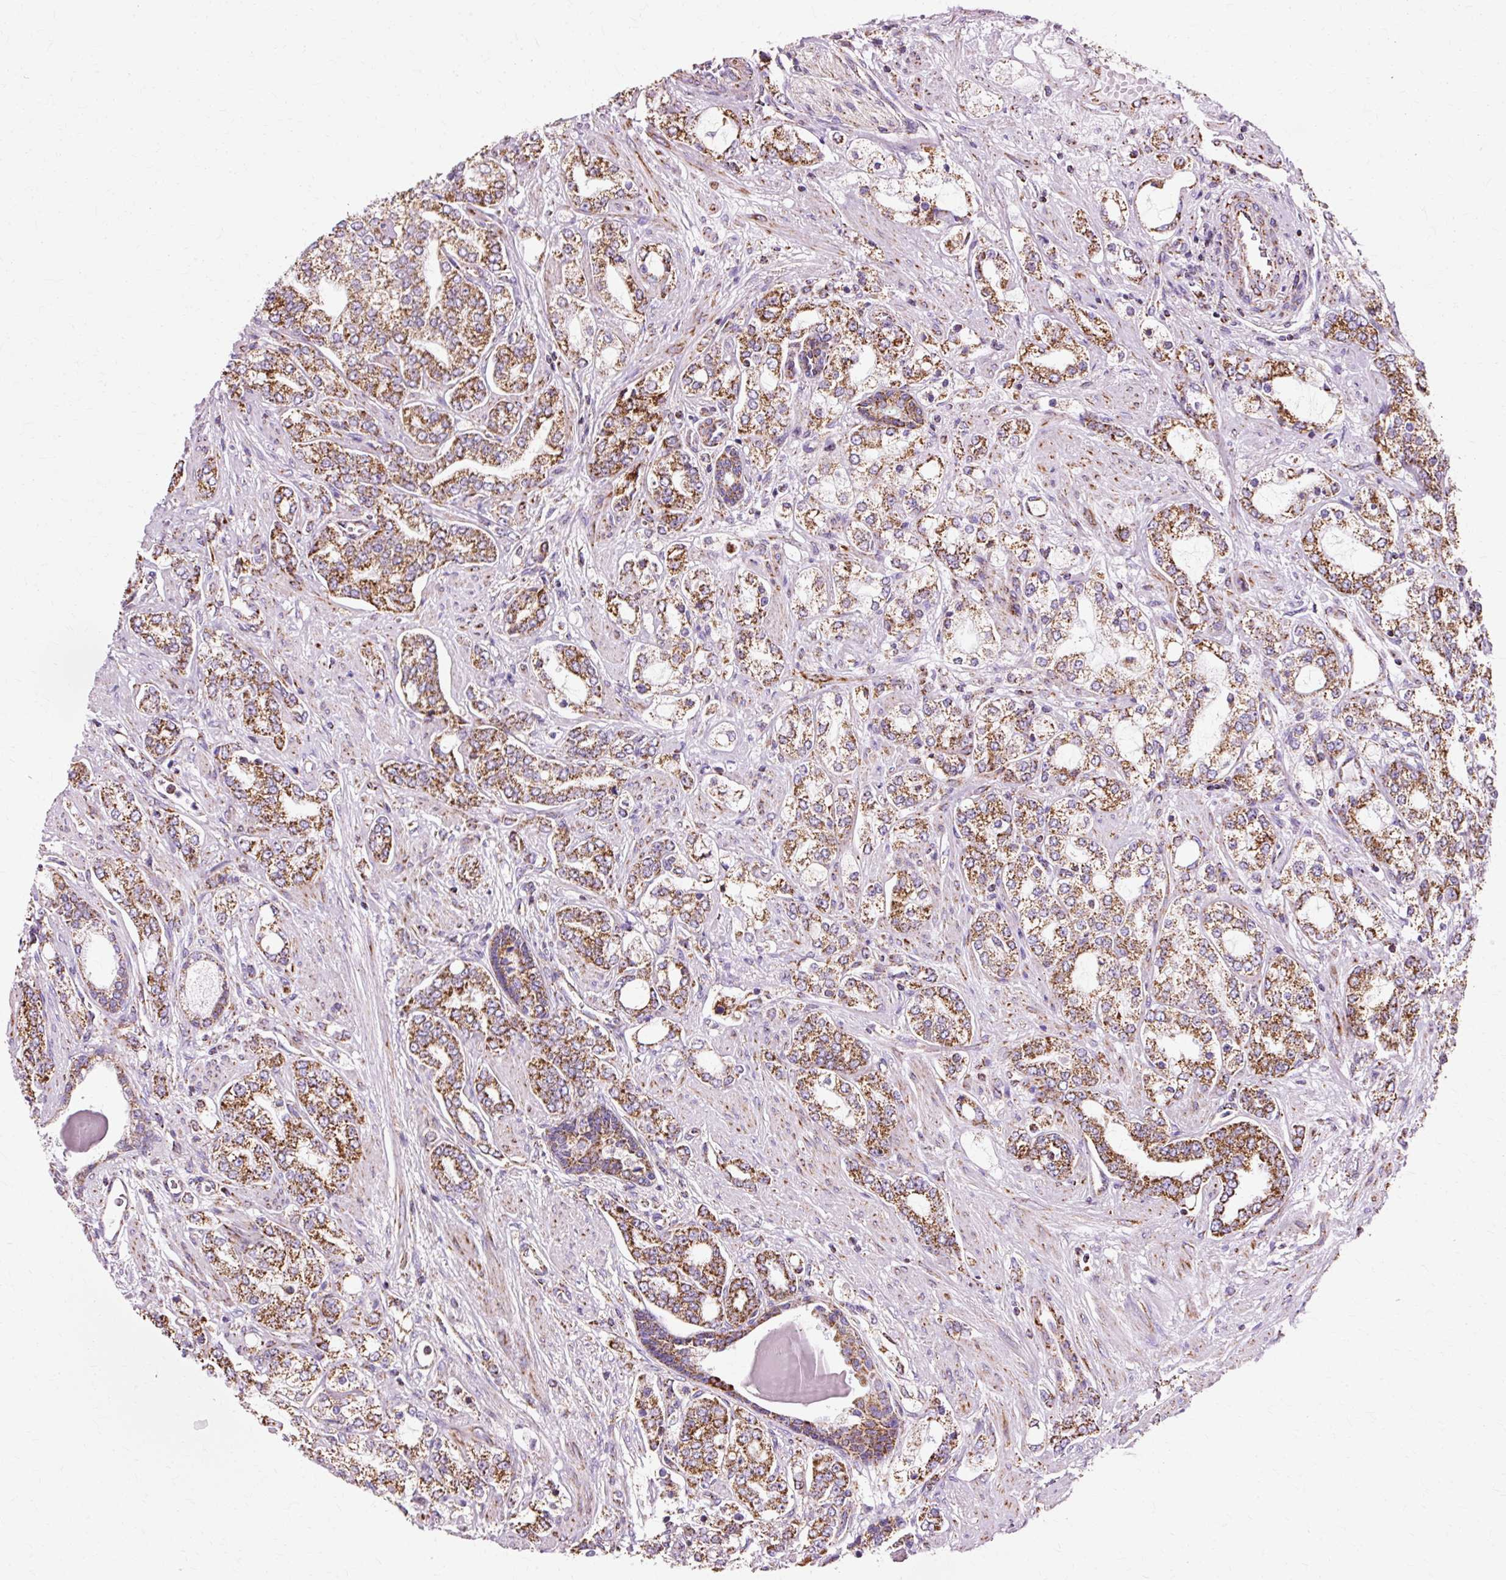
{"staining": {"intensity": "strong", "quantity": ">75%", "location": "cytoplasmic/membranous"}, "tissue": "prostate cancer", "cell_type": "Tumor cells", "image_type": "cancer", "snomed": [{"axis": "morphology", "description": "Adenocarcinoma, High grade"}, {"axis": "topography", "description": "Prostate"}], "caption": "IHC photomicrograph of human prostate cancer (adenocarcinoma (high-grade)) stained for a protein (brown), which exhibits high levels of strong cytoplasmic/membranous expression in approximately >75% of tumor cells.", "gene": "ATP5PO", "patient": {"sex": "male", "age": 64}}